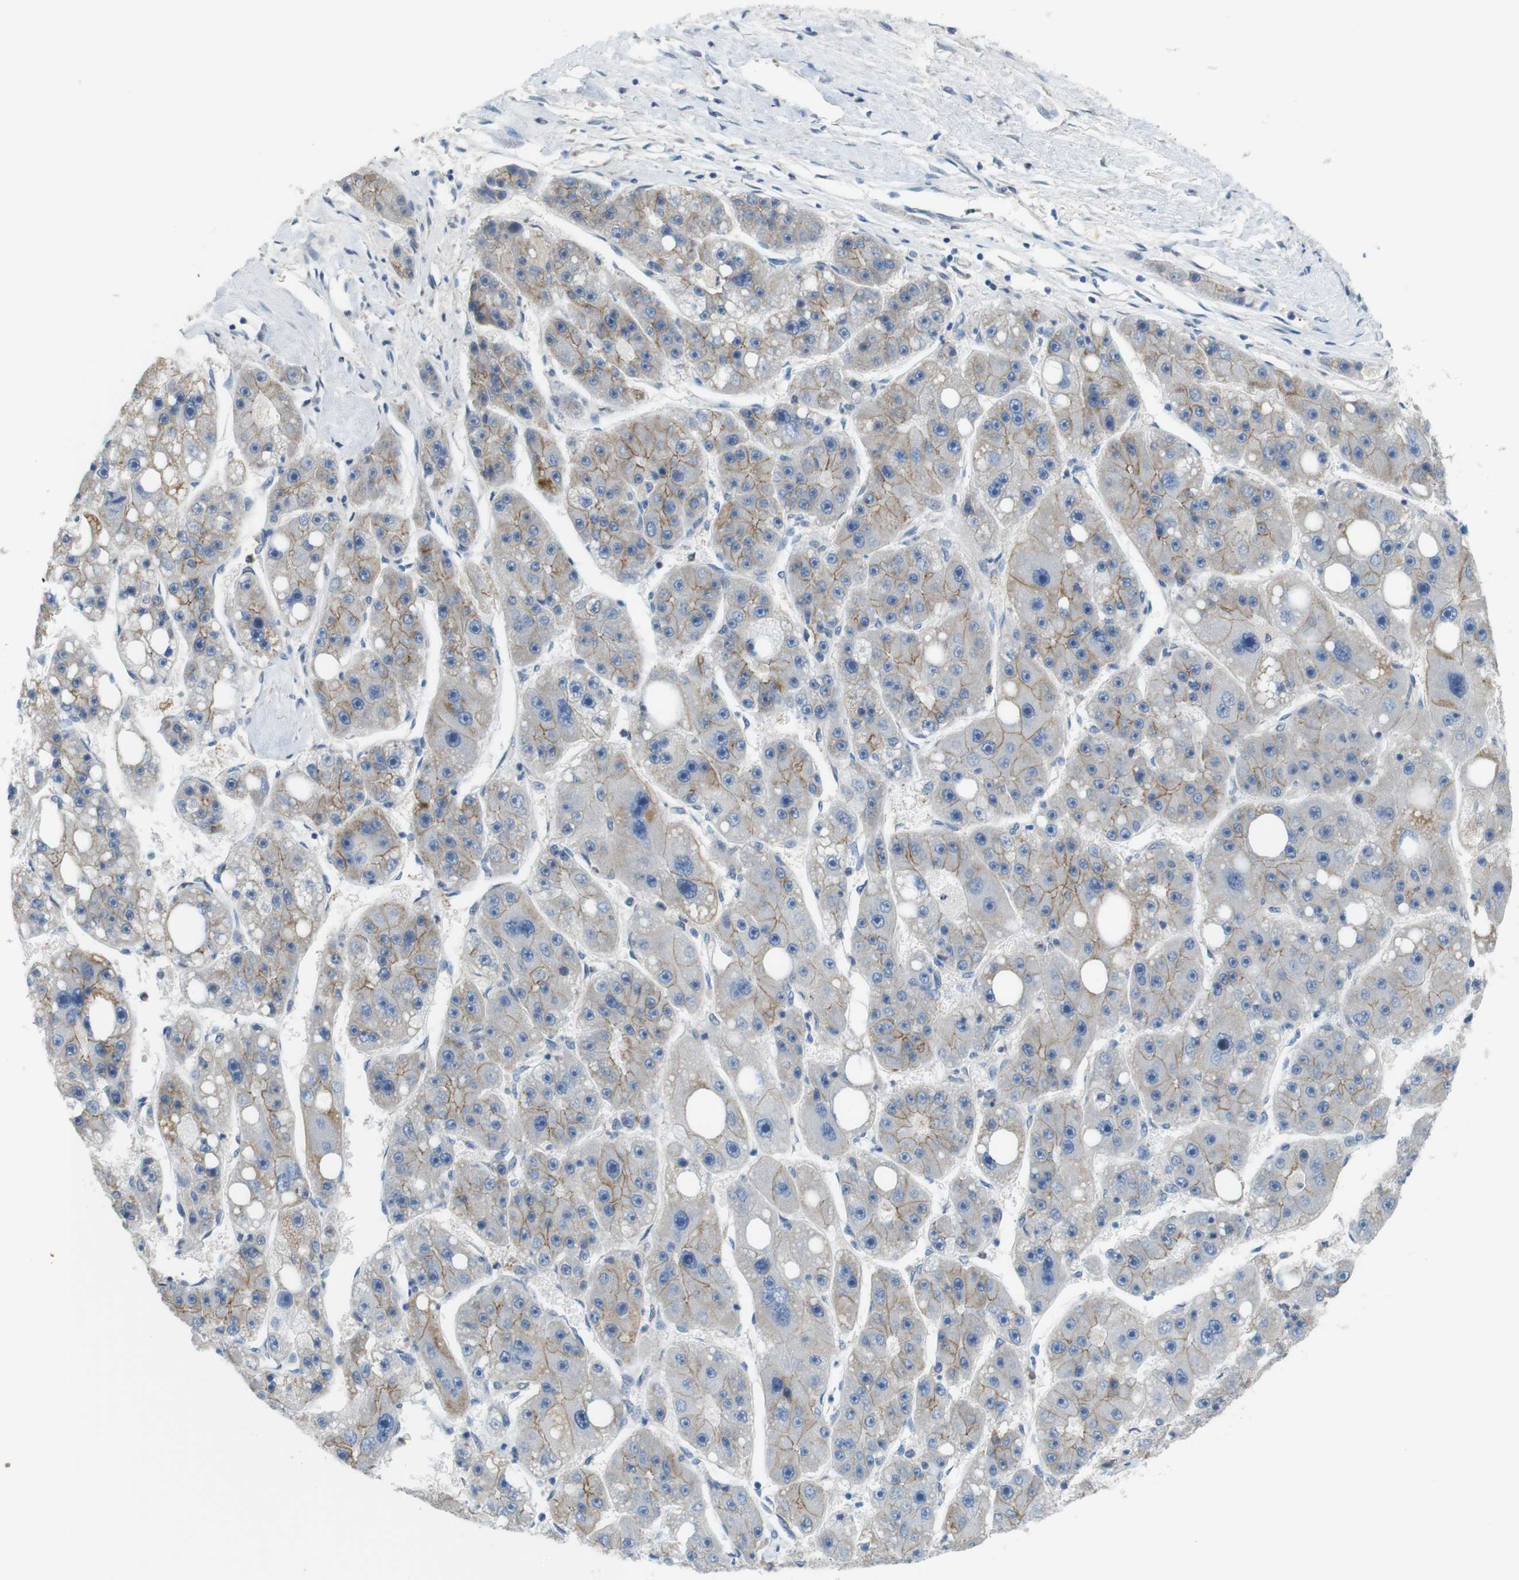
{"staining": {"intensity": "weak", "quantity": "25%-75%", "location": "cytoplasmic/membranous"}, "tissue": "liver cancer", "cell_type": "Tumor cells", "image_type": "cancer", "snomed": [{"axis": "morphology", "description": "Carcinoma, Hepatocellular, NOS"}, {"axis": "topography", "description": "Liver"}], "caption": "Liver cancer (hepatocellular carcinoma) stained with a brown dye displays weak cytoplasmic/membranous positive expression in approximately 25%-75% of tumor cells.", "gene": "PCDH10", "patient": {"sex": "female", "age": 61}}